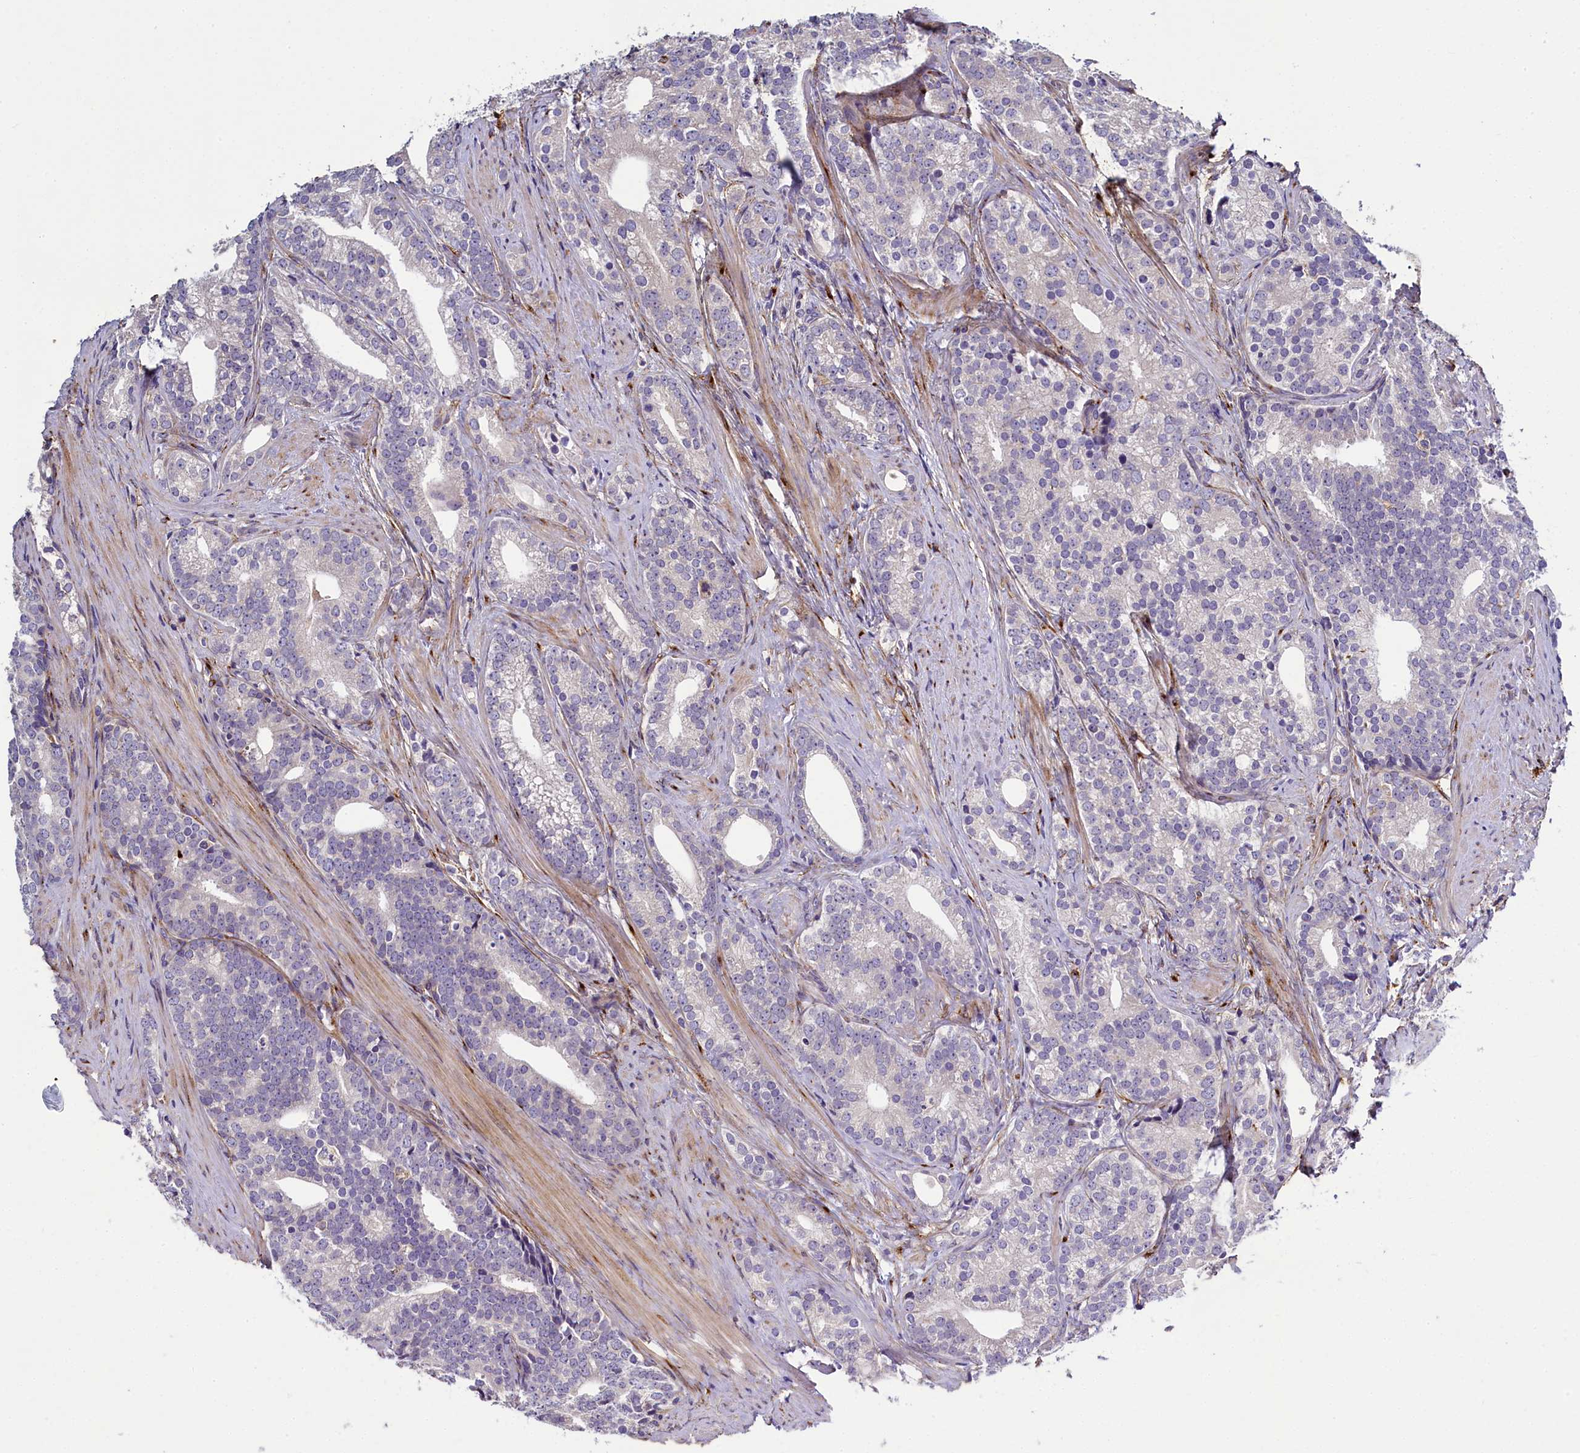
{"staining": {"intensity": "negative", "quantity": "none", "location": "none"}, "tissue": "prostate cancer", "cell_type": "Tumor cells", "image_type": "cancer", "snomed": [{"axis": "morphology", "description": "Adenocarcinoma, Low grade"}, {"axis": "topography", "description": "Prostate"}], "caption": "The photomicrograph displays no significant expression in tumor cells of adenocarcinoma (low-grade) (prostate).", "gene": "MRC2", "patient": {"sex": "male", "age": 71}}